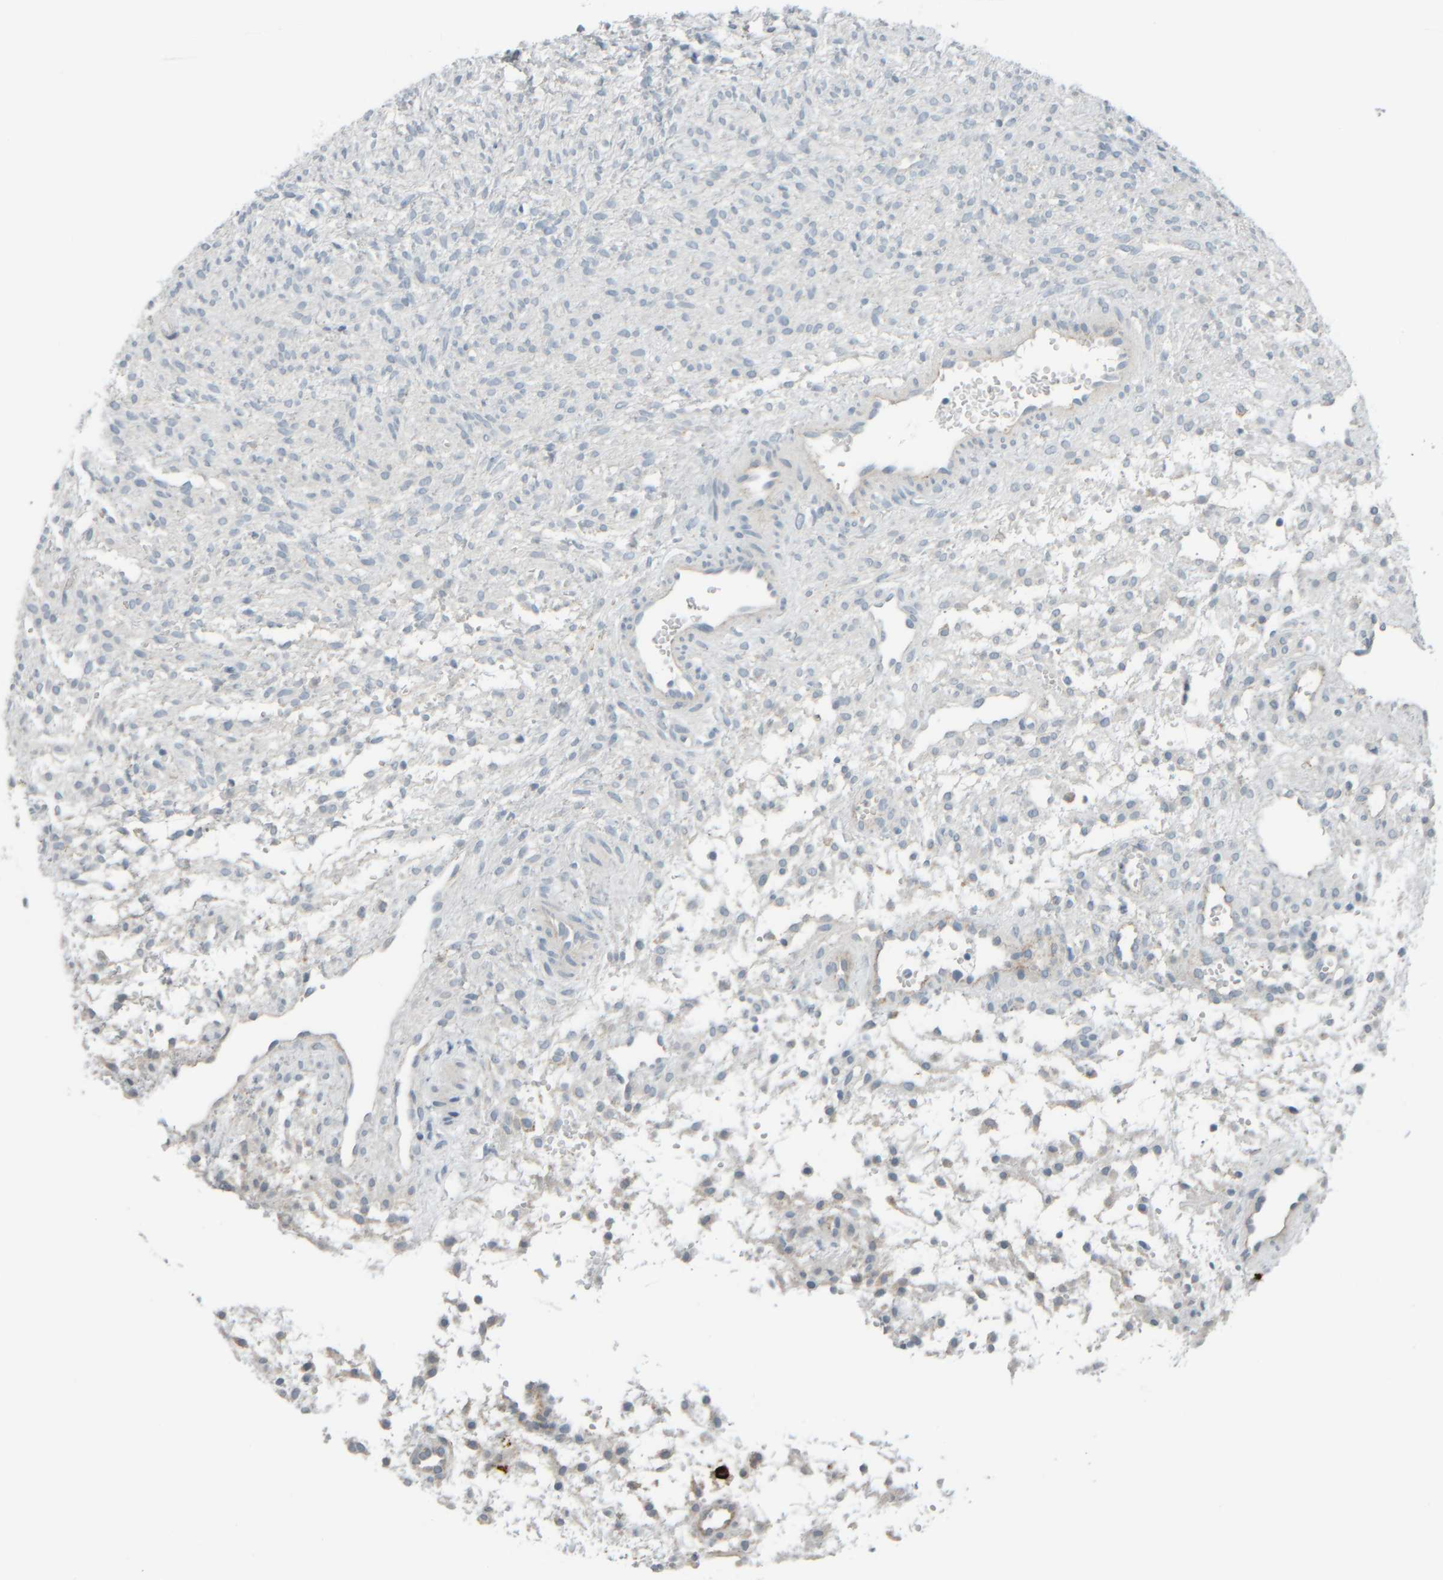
{"staining": {"intensity": "negative", "quantity": "none", "location": "none"}, "tissue": "ovary", "cell_type": "Ovarian stroma cells", "image_type": "normal", "snomed": [{"axis": "morphology", "description": "Normal tissue, NOS"}, {"axis": "morphology", "description": "Cyst, NOS"}, {"axis": "topography", "description": "Ovary"}], "caption": "An immunohistochemistry (IHC) histopathology image of benign ovary is shown. There is no staining in ovarian stroma cells of ovary.", "gene": "TPSAB1", "patient": {"sex": "female", "age": 18}}